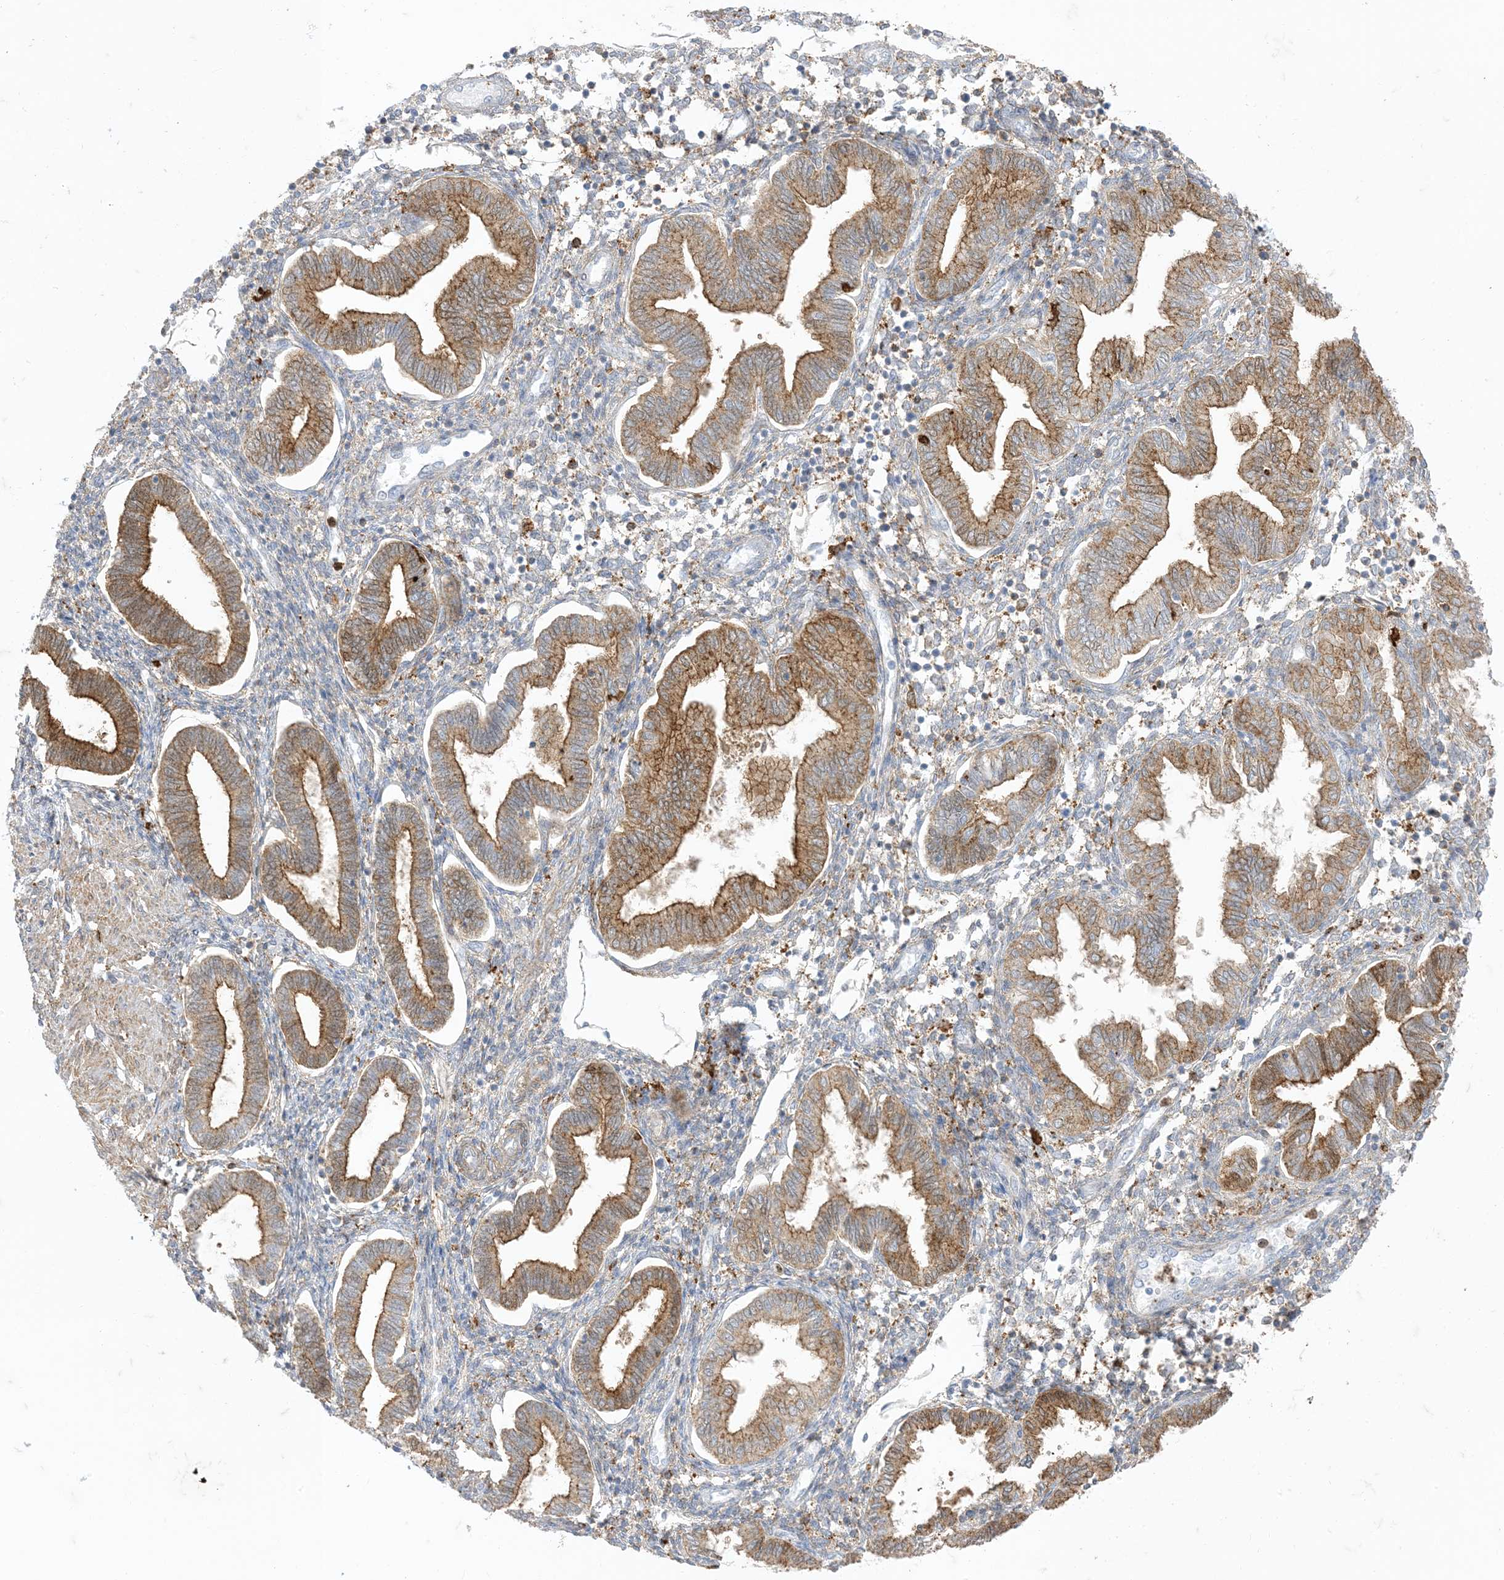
{"staining": {"intensity": "negative", "quantity": "none", "location": "none"}, "tissue": "endometrium", "cell_type": "Cells in endometrial stroma", "image_type": "normal", "snomed": [{"axis": "morphology", "description": "Normal tissue, NOS"}, {"axis": "topography", "description": "Endometrium"}], "caption": "Immunohistochemistry of unremarkable endometrium demonstrates no positivity in cells in endometrial stroma.", "gene": "GSN", "patient": {"sex": "female", "age": 53}}